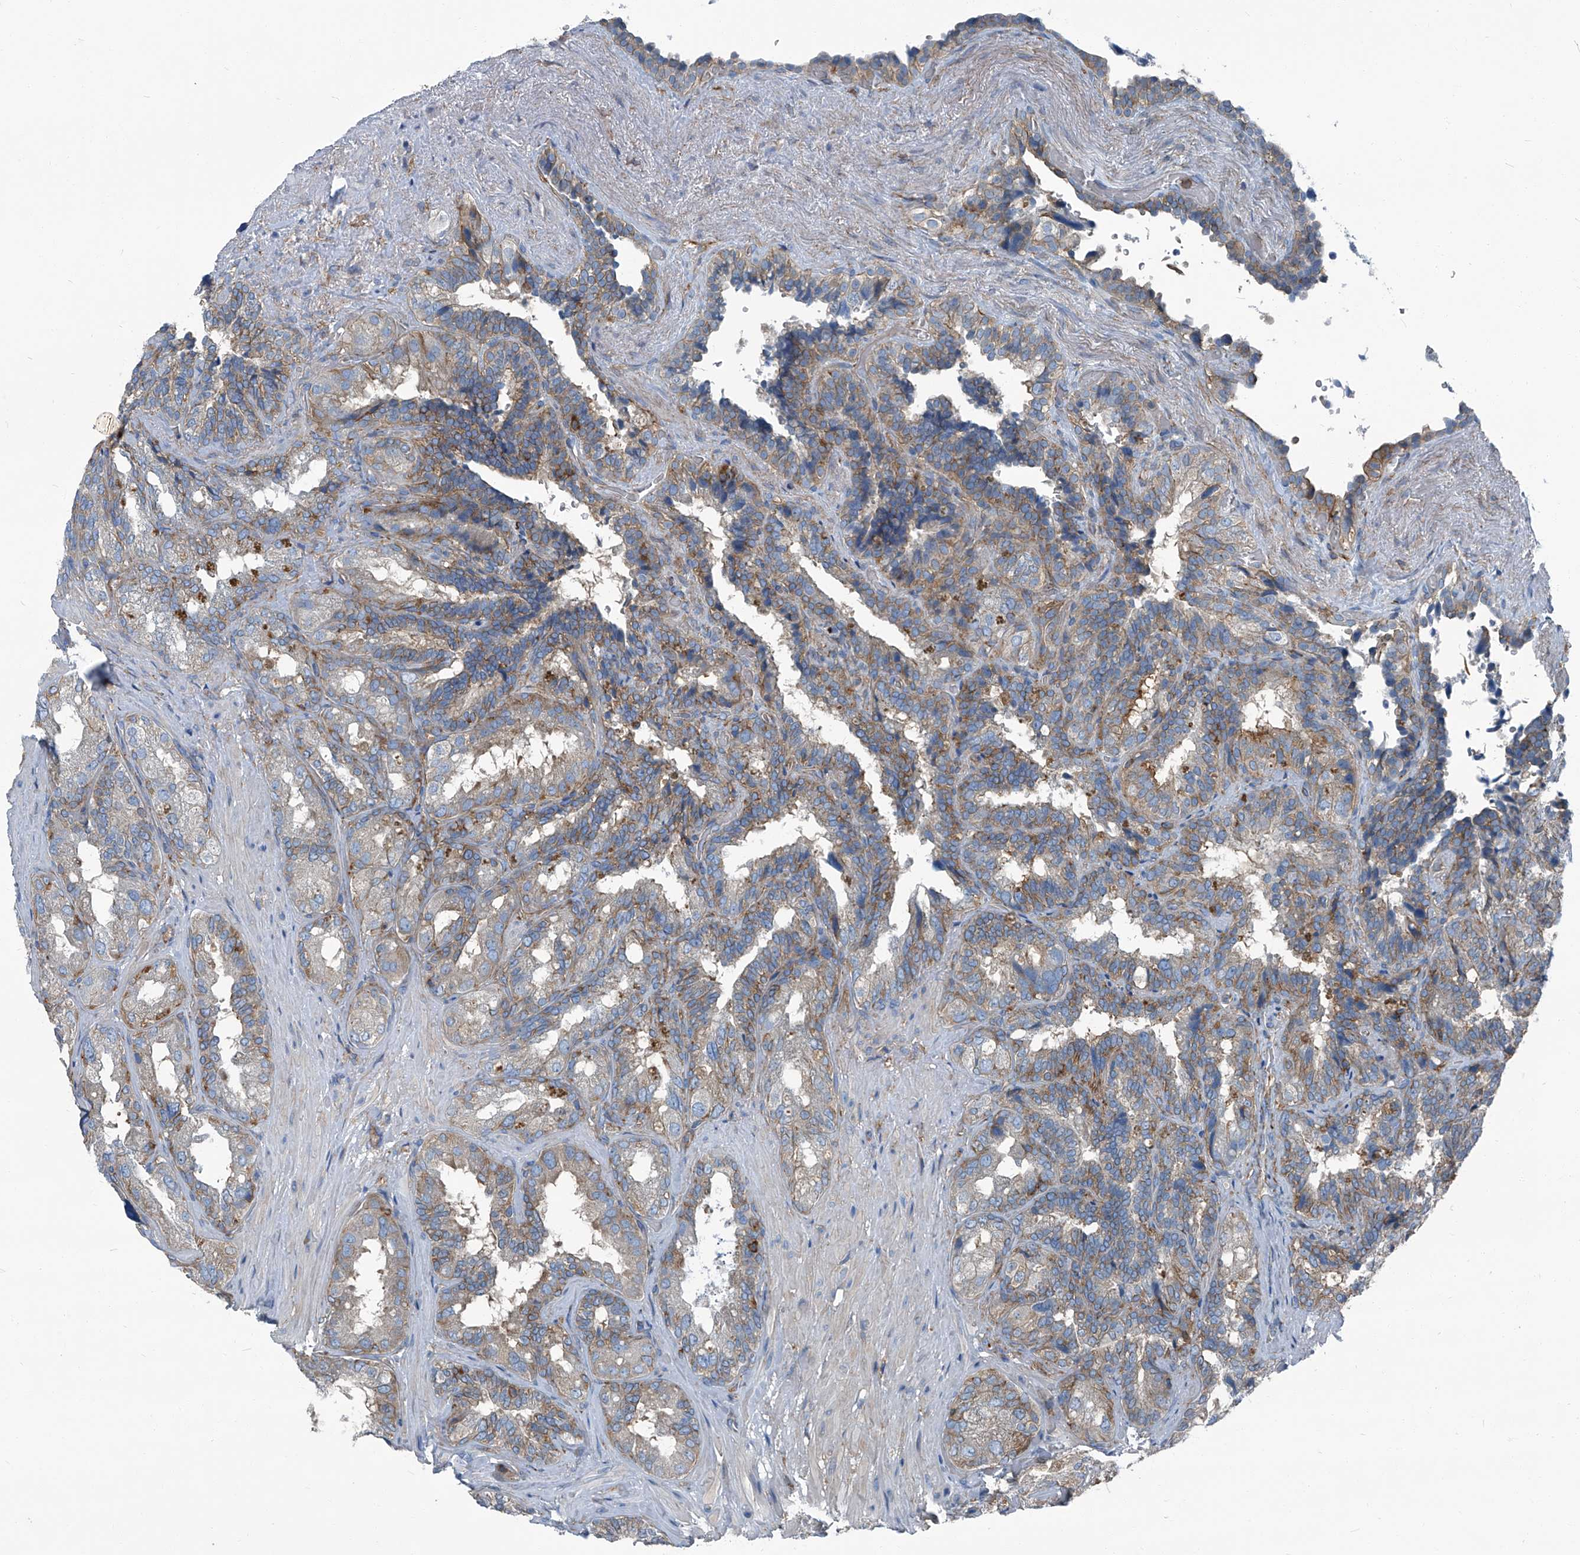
{"staining": {"intensity": "weak", "quantity": "25%-75%", "location": "cytoplasmic/membranous"}, "tissue": "seminal vesicle", "cell_type": "Glandular cells", "image_type": "normal", "snomed": [{"axis": "morphology", "description": "Normal tissue, NOS"}, {"axis": "topography", "description": "Seminal veicle"}, {"axis": "topography", "description": "Peripheral nerve tissue"}], "caption": "Immunohistochemical staining of unremarkable human seminal vesicle reveals low levels of weak cytoplasmic/membranous staining in approximately 25%-75% of glandular cells.", "gene": "SEPTIN7", "patient": {"sex": "male", "age": 63}}